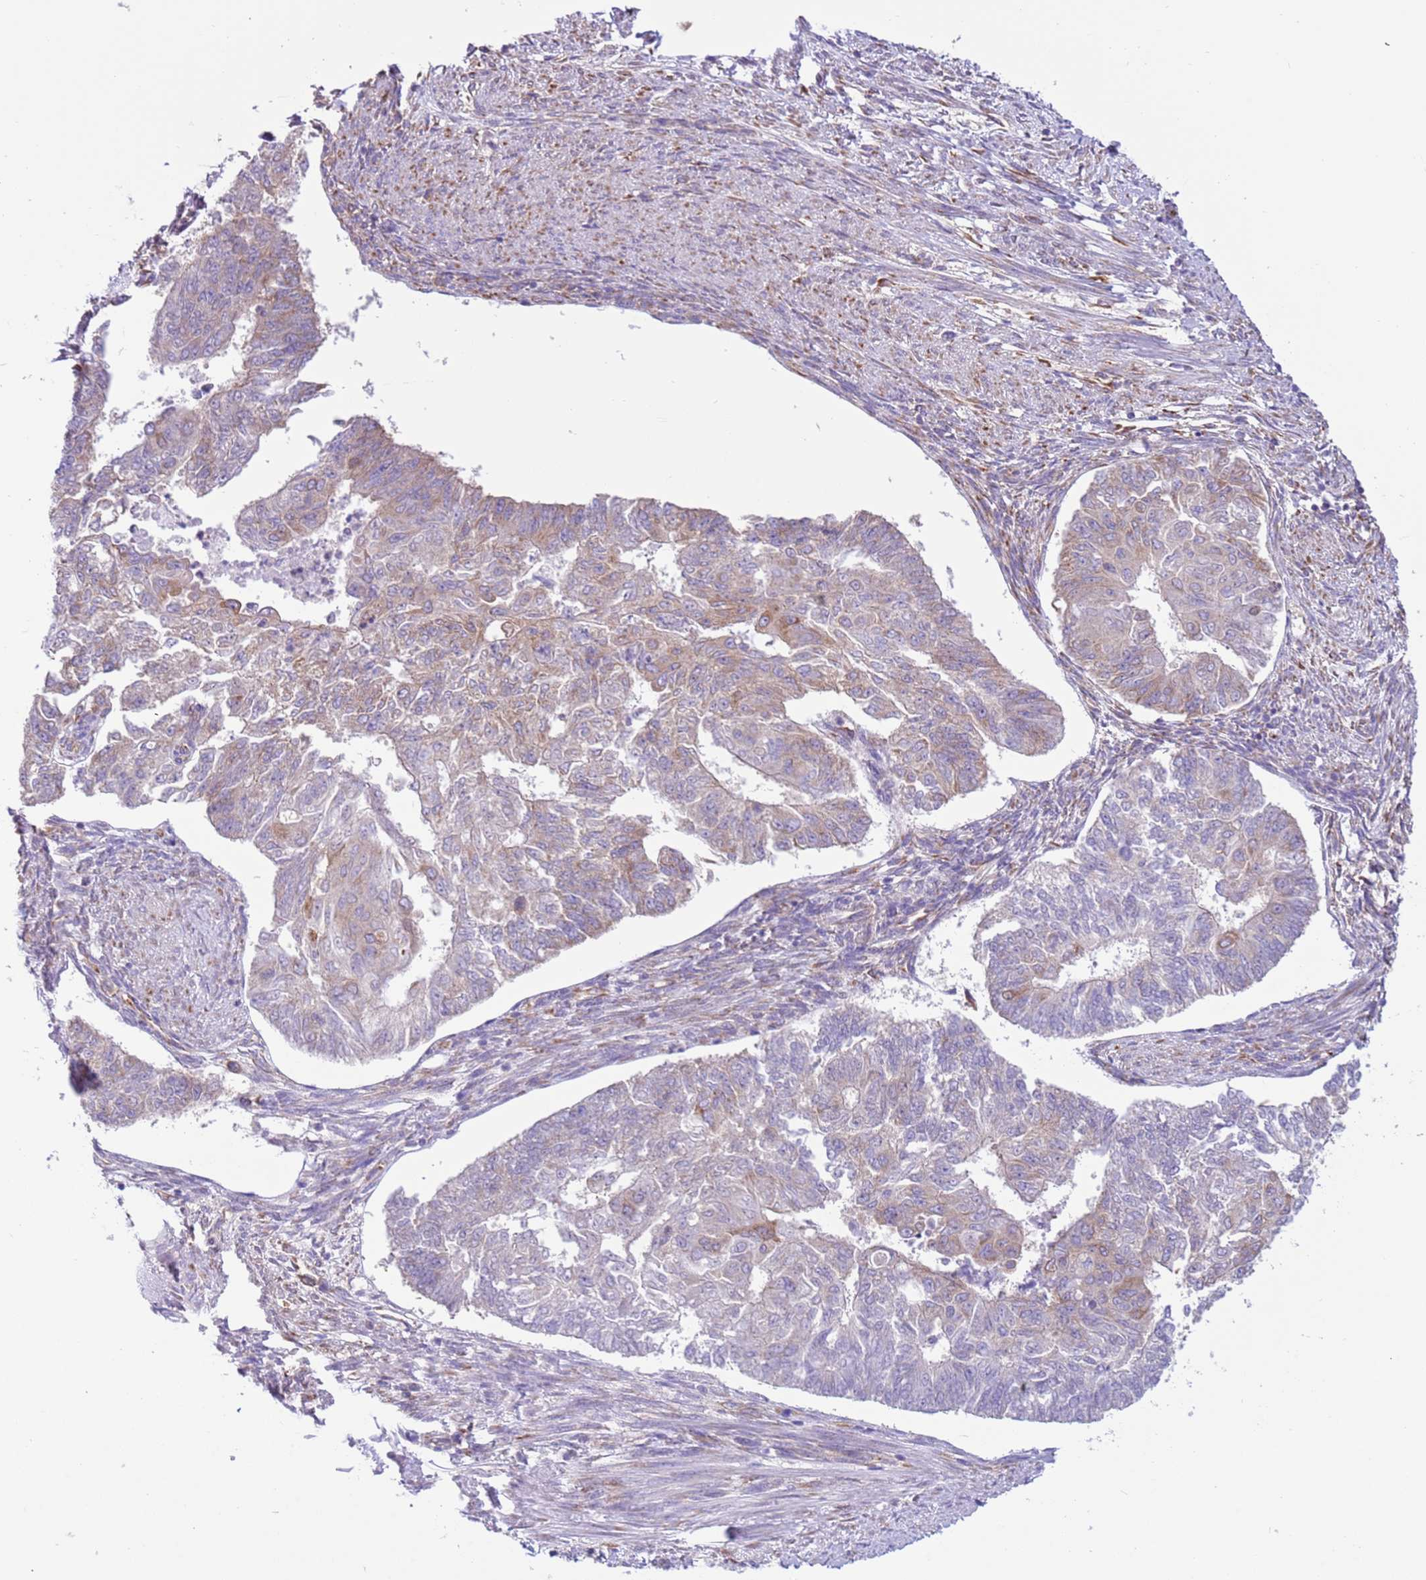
{"staining": {"intensity": "weak", "quantity": "<25%", "location": "cytoplasmic/membranous"}, "tissue": "endometrial cancer", "cell_type": "Tumor cells", "image_type": "cancer", "snomed": [{"axis": "morphology", "description": "Adenocarcinoma, NOS"}, {"axis": "topography", "description": "Endometrium"}], "caption": "Immunohistochemical staining of human endometrial cancer demonstrates no significant staining in tumor cells.", "gene": "VARS1", "patient": {"sex": "female", "age": 32}}